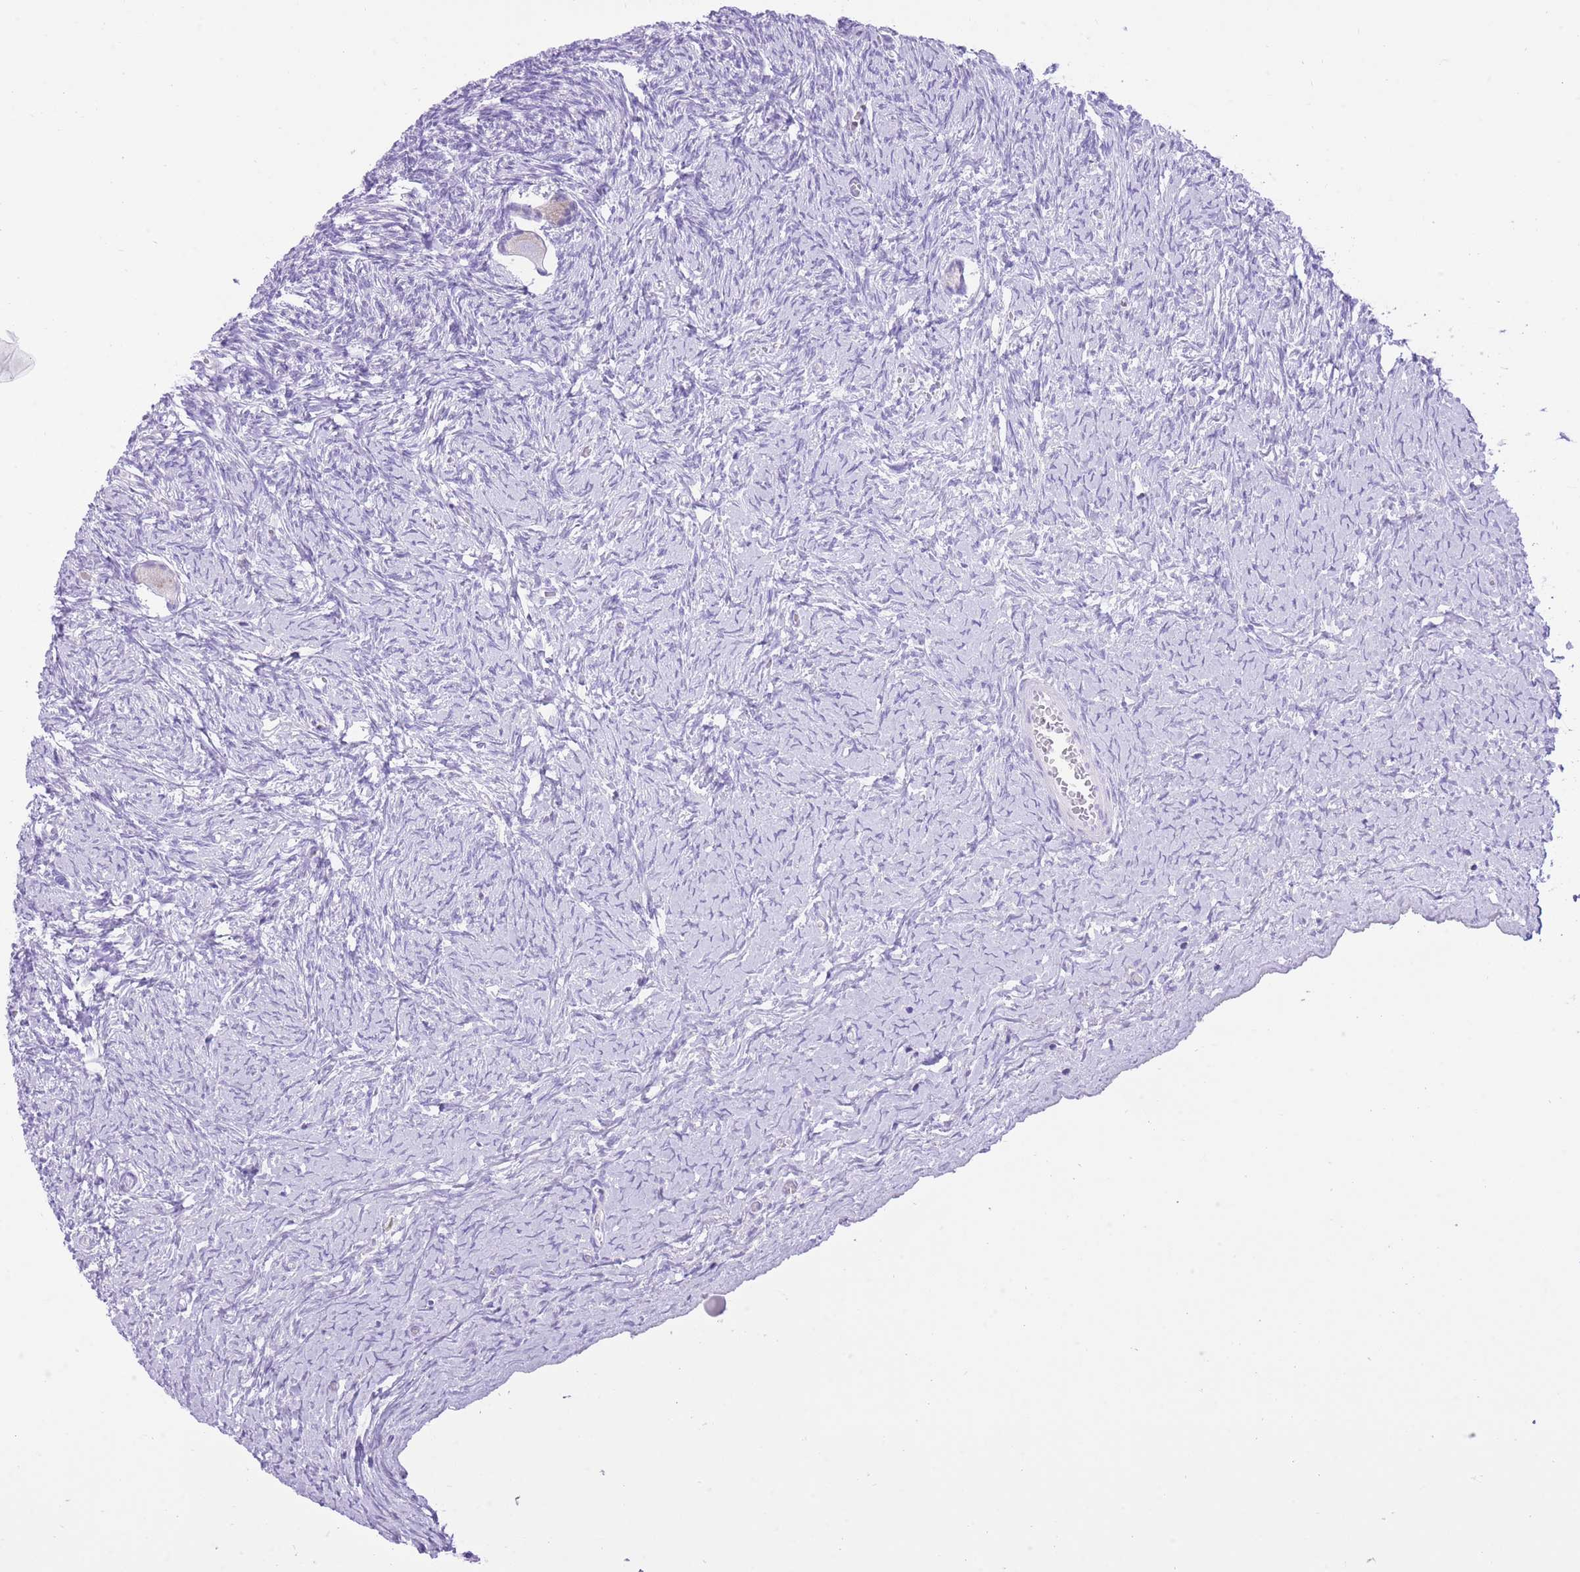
{"staining": {"intensity": "negative", "quantity": "none", "location": "none"}, "tissue": "ovary", "cell_type": "Follicle cells", "image_type": "normal", "snomed": [{"axis": "morphology", "description": "Normal tissue, NOS"}, {"axis": "topography", "description": "Ovary"}], "caption": "The photomicrograph displays no significant expression in follicle cells of ovary. Nuclei are stained in blue.", "gene": "SLC4A4", "patient": {"sex": "female", "age": 39}}